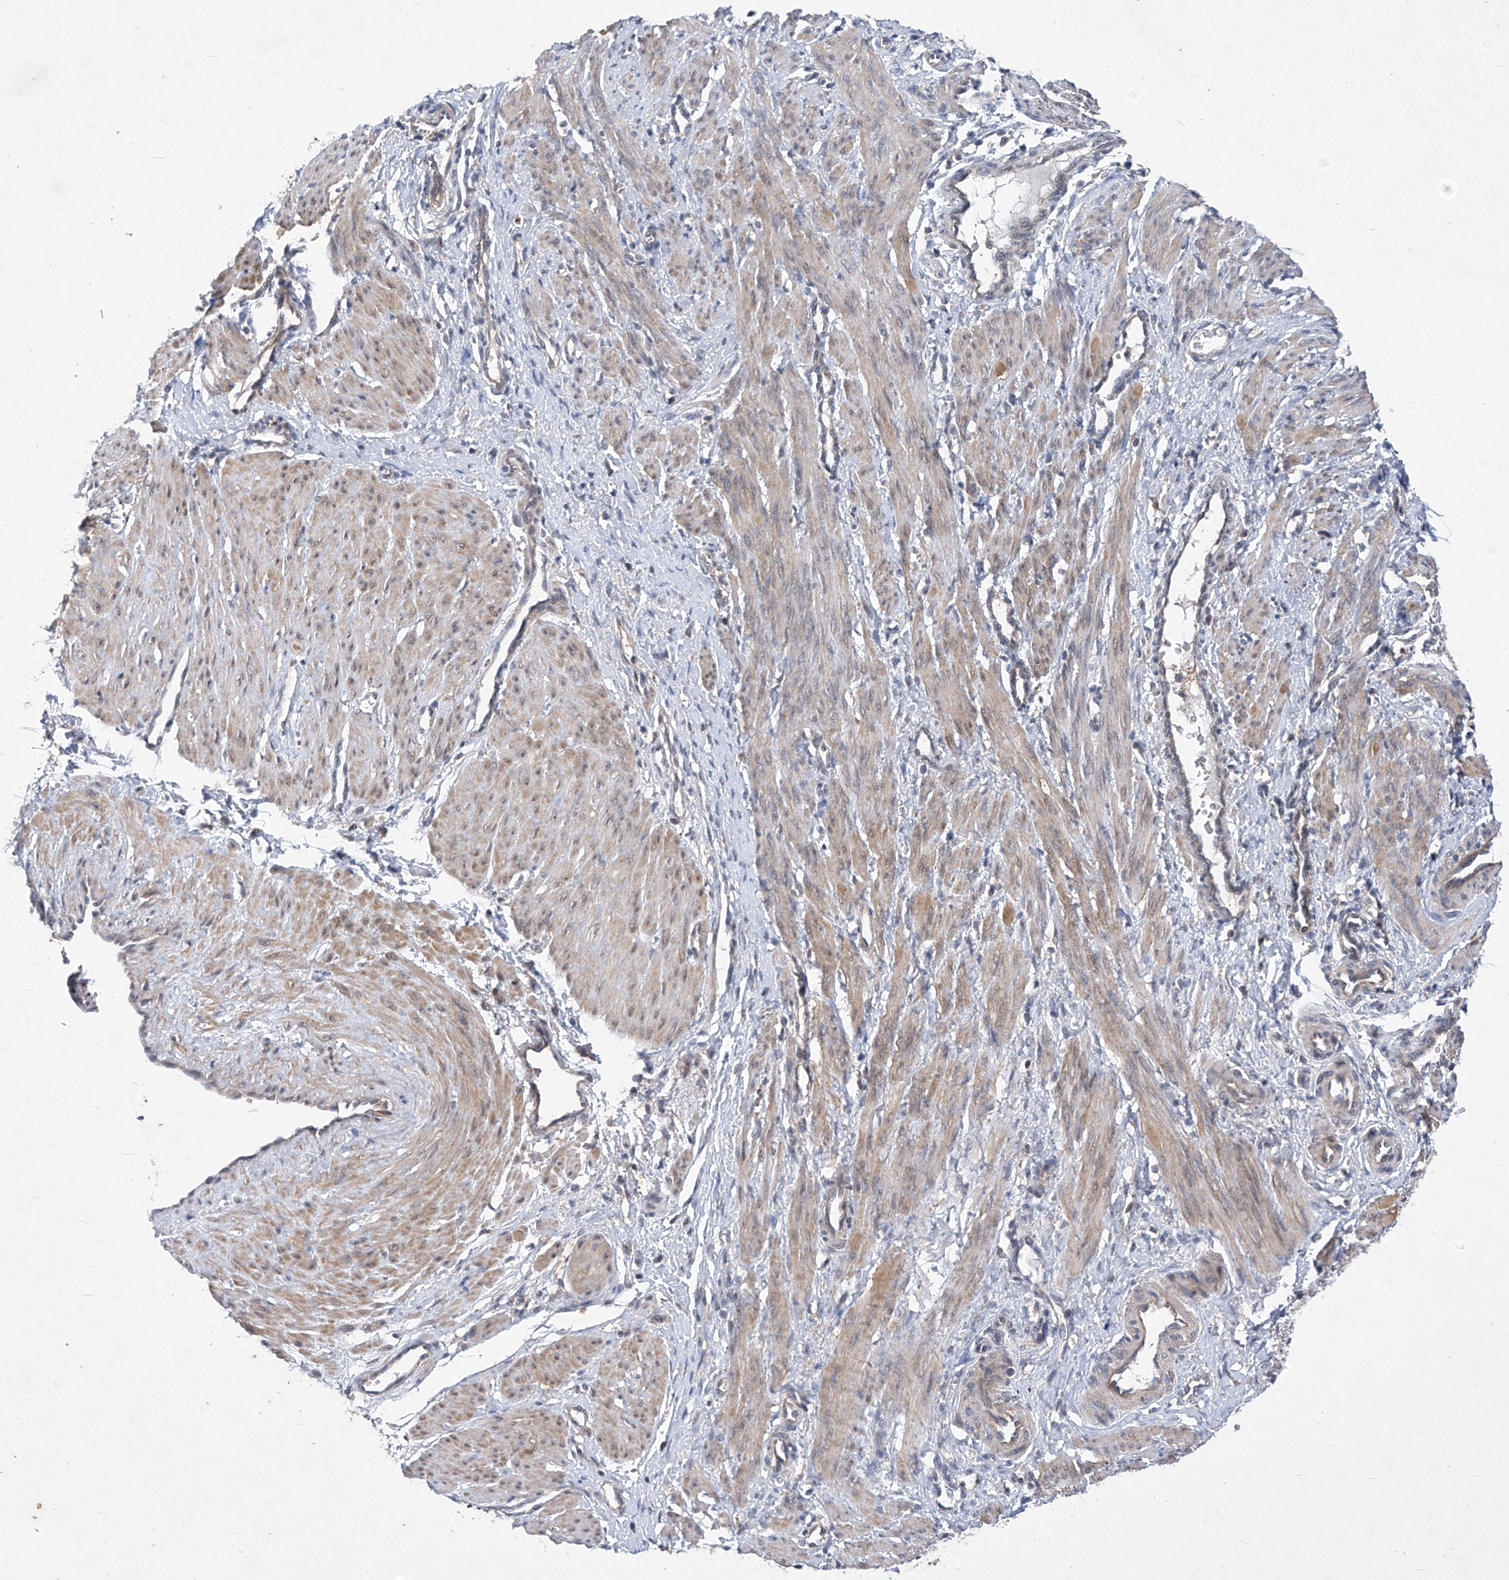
{"staining": {"intensity": "weak", "quantity": ">75%", "location": "cytoplasmic/membranous"}, "tissue": "smooth muscle", "cell_type": "Smooth muscle cells", "image_type": "normal", "snomed": [{"axis": "morphology", "description": "Normal tissue, NOS"}, {"axis": "topography", "description": "Endometrium"}], "caption": "Unremarkable smooth muscle demonstrates weak cytoplasmic/membranous staining in approximately >75% of smooth muscle cells, visualized by immunohistochemistry.", "gene": "KIFC2", "patient": {"sex": "female", "age": 33}}